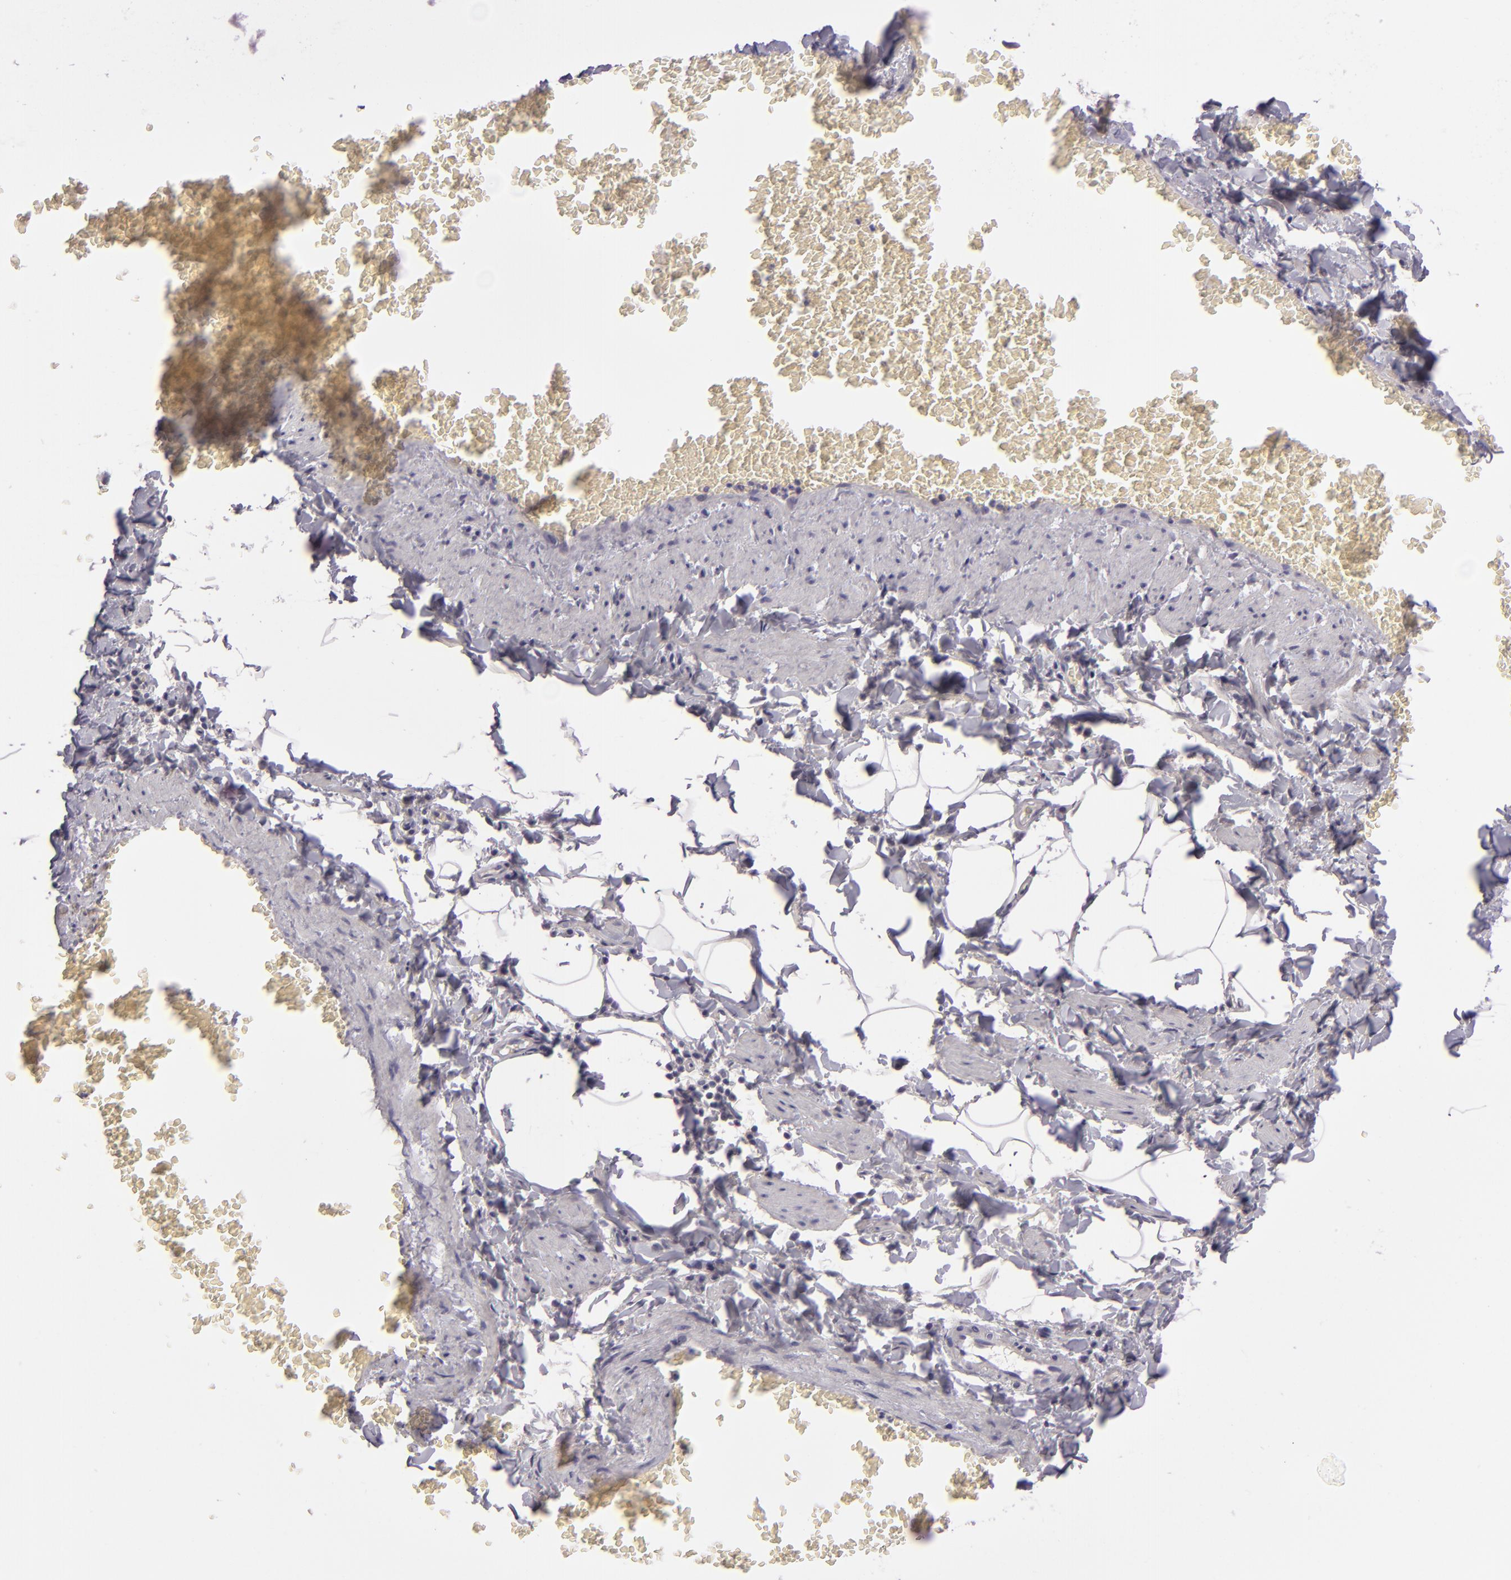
{"staining": {"intensity": "negative", "quantity": "none", "location": "none"}, "tissue": "adipose tissue", "cell_type": "Adipocytes", "image_type": "normal", "snomed": [{"axis": "morphology", "description": "Normal tissue, NOS"}, {"axis": "topography", "description": "Vascular tissue"}], "caption": "A high-resolution photomicrograph shows immunohistochemistry staining of unremarkable adipose tissue, which shows no significant staining in adipocytes. (Brightfield microscopy of DAB (3,3'-diaminobenzidine) immunohistochemistry (IHC) at high magnification).", "gene": "EGFL6", "patient": {"sex": "male", "age": 41}}